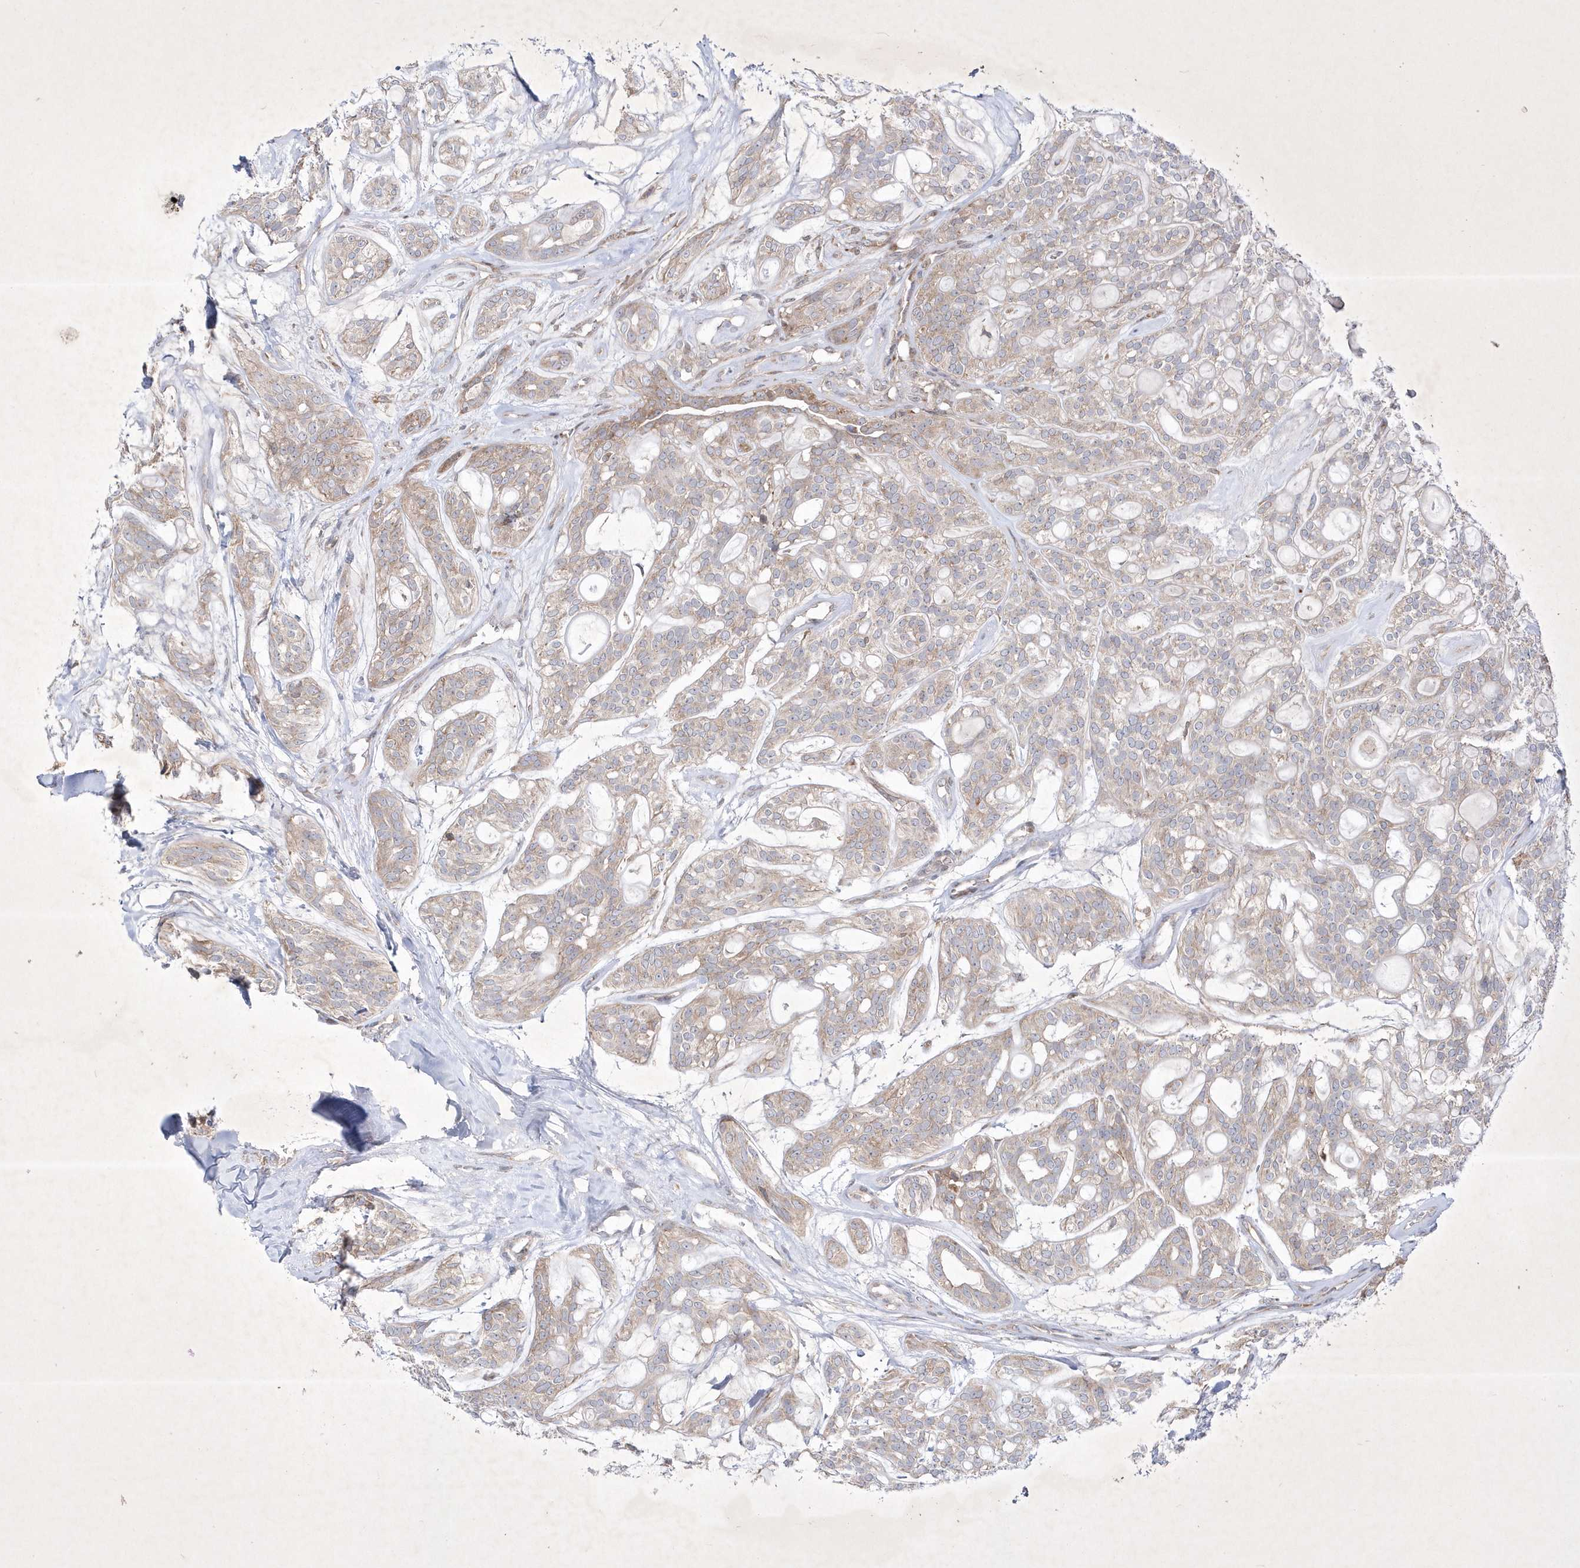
{"staining": {"intensity": "weak", "quantity": ">75%", "location": "cytoplasmic/membranous"}, "tissue": "head and neck cancer", "cell_type": "Tumor cells", "image_type": "cancer", "snomed": [{"axis": "morphology", "description": "Adenocarcinoma, NOS"}, {"axis": "topography", "description": "Head-Neck"}], "caption": "About >75% of tumor cells in human head and neck cancer (adenocarcinoma) show weak cytoplasmic/membranous protein staining as visualized by brown immunohistochemical staining.", "gene": "OPA1", "patient": {"sex": "male", "age": 66}}